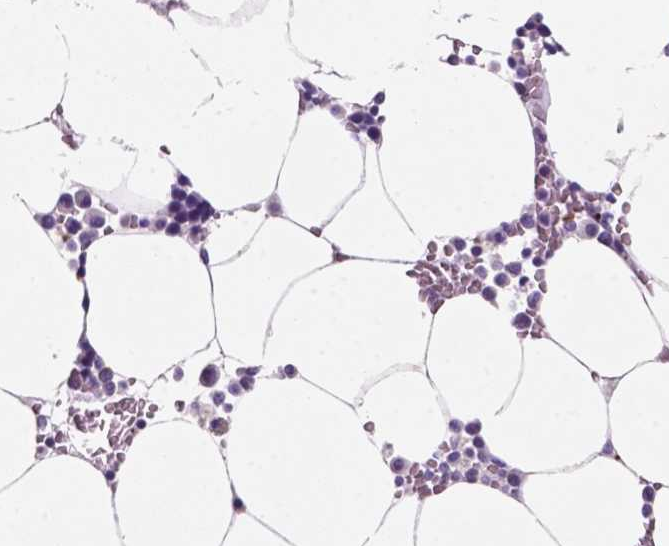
{"staining": {"intensity": "strong", "quantity": "<25%", "location": "cytoplasmic/membranous"}, "tissue": "bone marrow", "cell_type": "Hematopoietic cells", "image_type": "normal", "snomed": [{"axis": "morphology", "description": "Normal tissue, NOS"}, {"axis": "topography", "description": "Bone marrow"}], "caption": "This is a histology image of IHC staining of normal bone marrow, which shows strong positivity in the cytoplasmic/membranous of hematopoietic cells.", "gene": "EBLN2", "patient": {"sex": "female", "age": 52}}